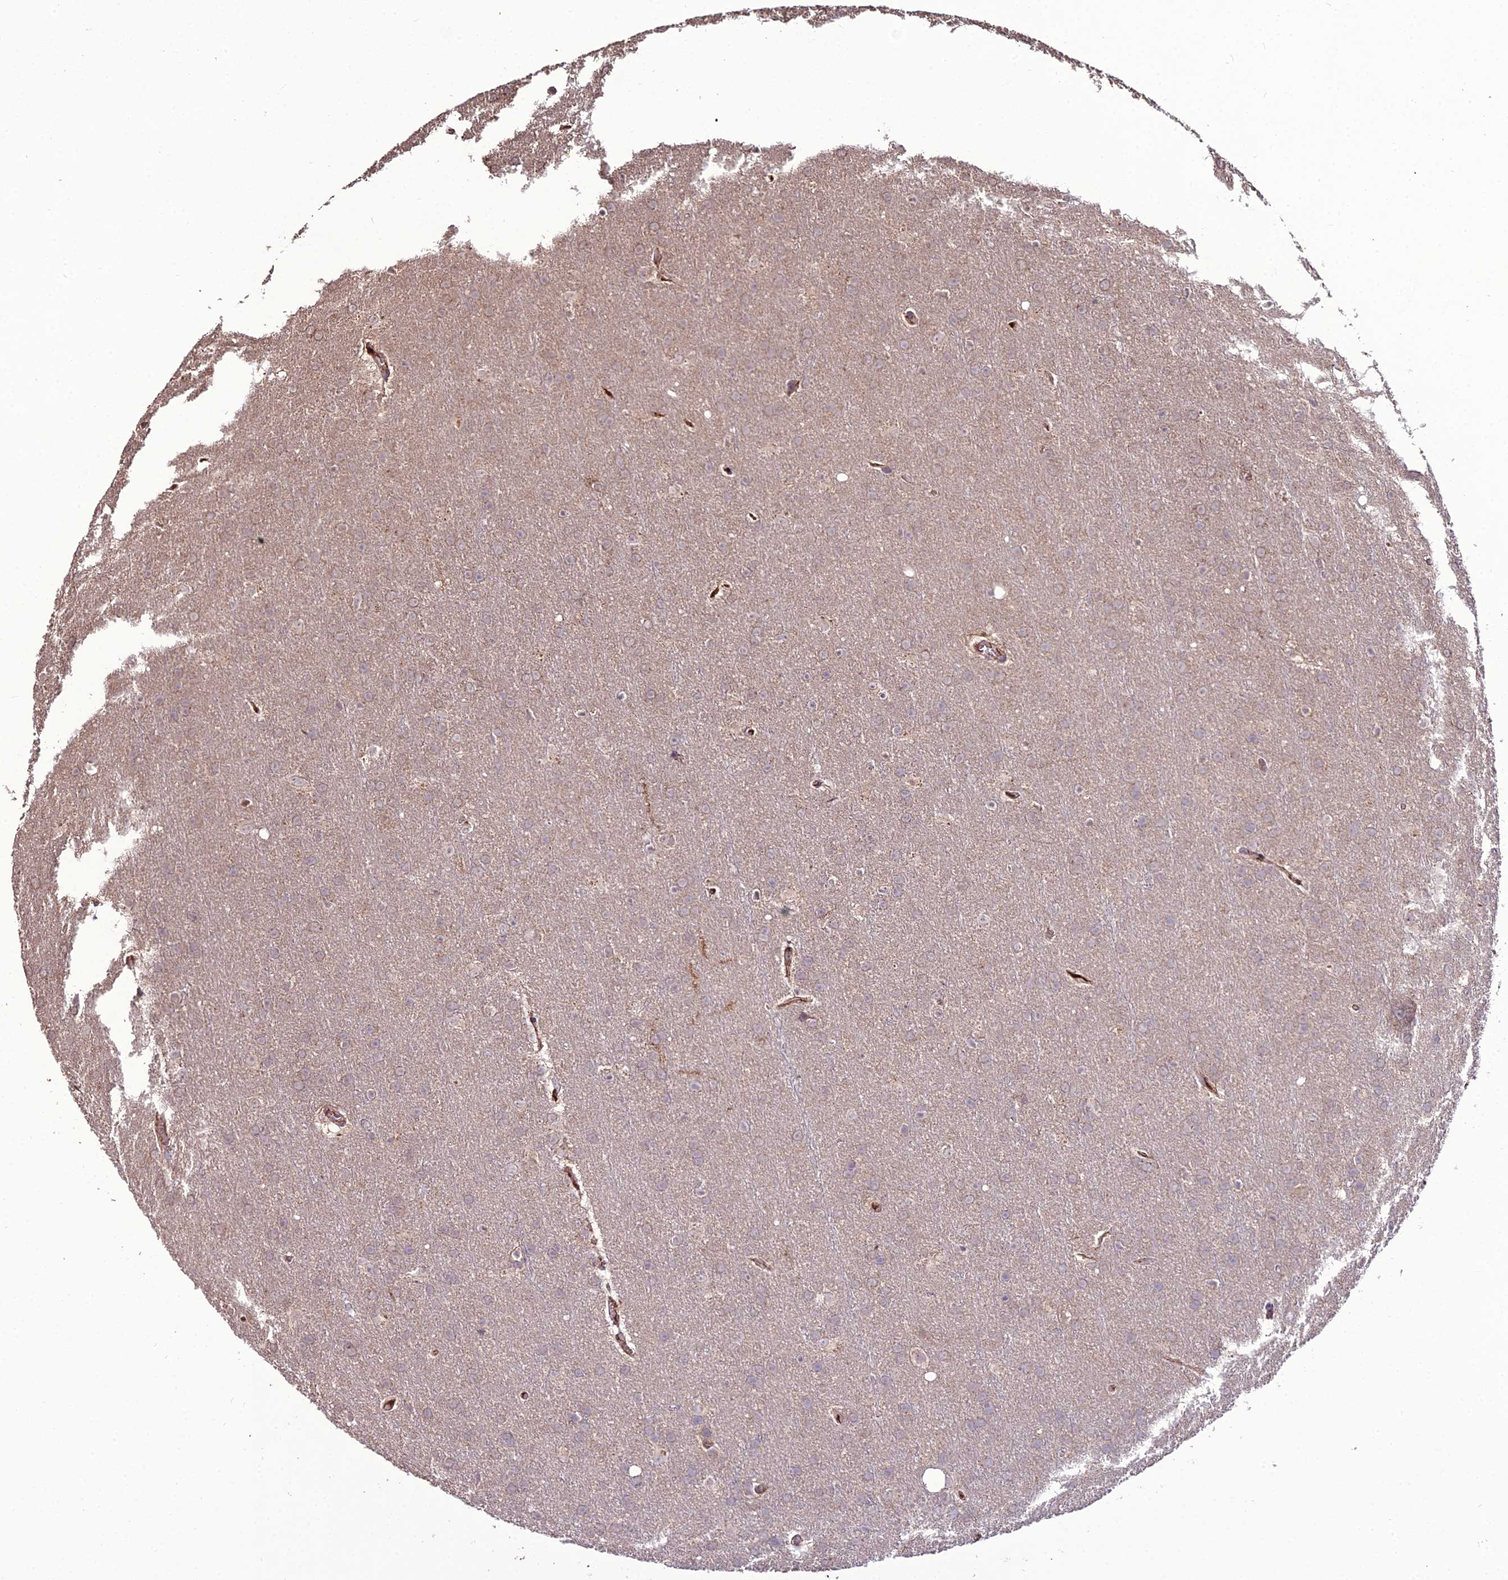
{"staining": {"intensity": "negative", "quantity": "none", "location": "none"}, "tissue": "glioma", "cell_type": "Tumor cells", "image_type": "cancer", "snomed": [{"axis": "morphology", "description": "Glioma, malignant, Low grade"}, {"axis": "topography", "description": "Brain"}], "caption": "Immunohistochemistry photomicrograph of human malignant glioma (low-grade) stained for a protein (brown), which reveals no expression in tumor cells. (Brightfield microscopy of DAB immunohistochemistry (IHC) at high magnification).", "gene": "KCTD16", "patient": {"sex": "female", "age": 32}}